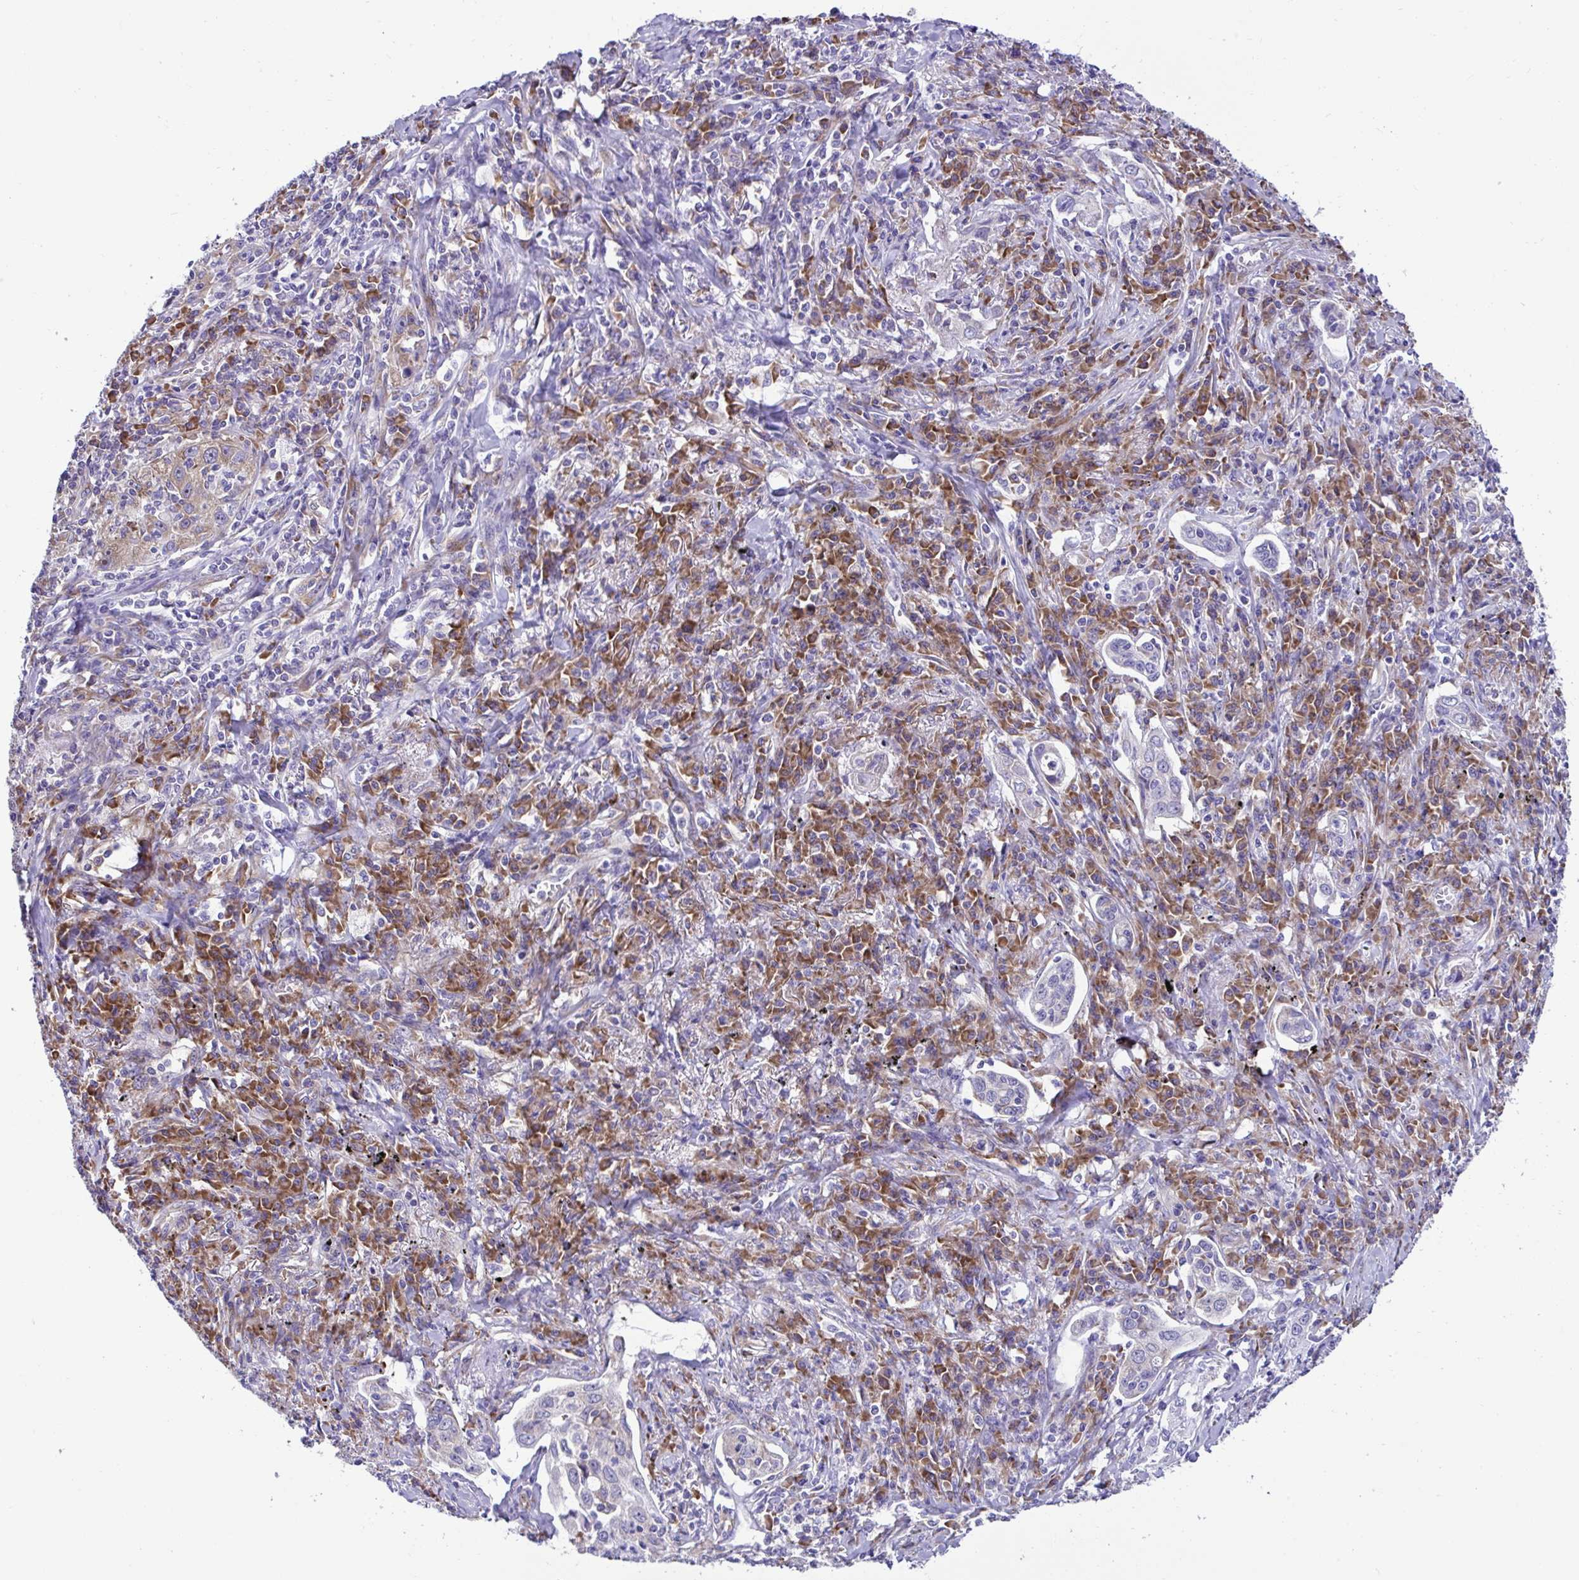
{"staining": {"intensity": "negative", "quantity": "none", "location": "none"}, "tissue": "lung cancer", "cell_type": "Tumor cells", "image_type": "cancer", "snomed": [{"axis": "morphology", "description": "Squamous cell carcinoma, NOS"}, {"axis": "topography", "description": "Lung"}], "caption": "Squamous cell carcinoma (lung) was stained to show a protein in brown. There is no significant positivity in tumor cells.", "gene": "RPL7", "patient": {"sex": "male", "age": 71}}